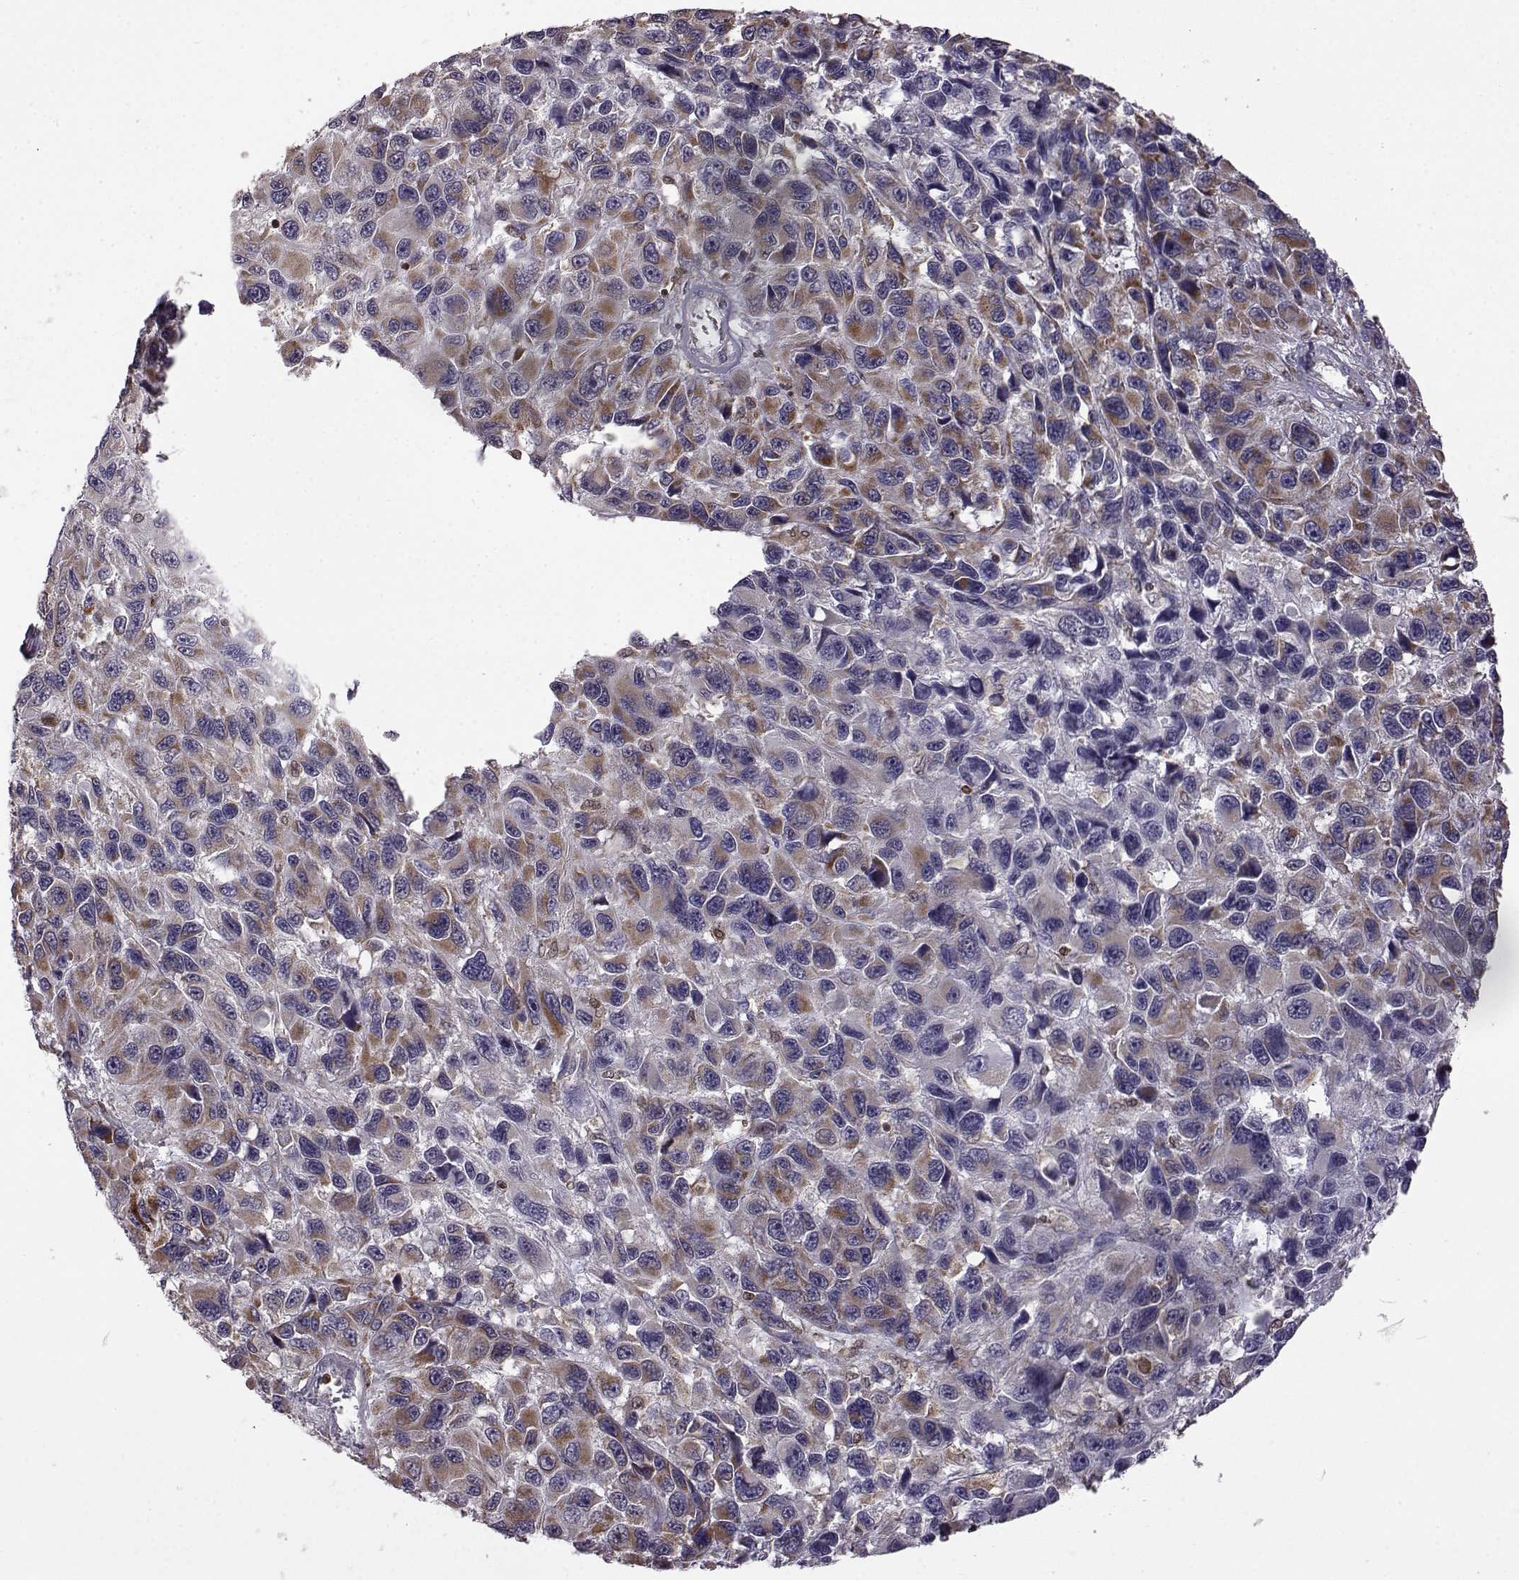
{"staining": {"intensity": "moderate", "quantity": "25%-75%", "location": "cytoplasmic/membranous"}, "tissue": "melanoma", "cell_type": "Tumor cells", "image_type": "cancer", "snomed": [{"axis": "morphology", "description": "Malignant melanoma, NOS"}, {"axis": "topography", "description": "Skin"}], "caption": "Immunohistochemistry (IHC) of human melanoma shows medium levels of moderate cytoplasmic/membranous expression in about 25%-75% of tumor cells. The staining is performed using DAB (3,3'-diaminobenzidine) brown chromogen to label protein expression. The nuclei are counter-stained blue using hematoxylin.", "gene": "DOK2", "patient": {"sex": "male", "age": 53}}